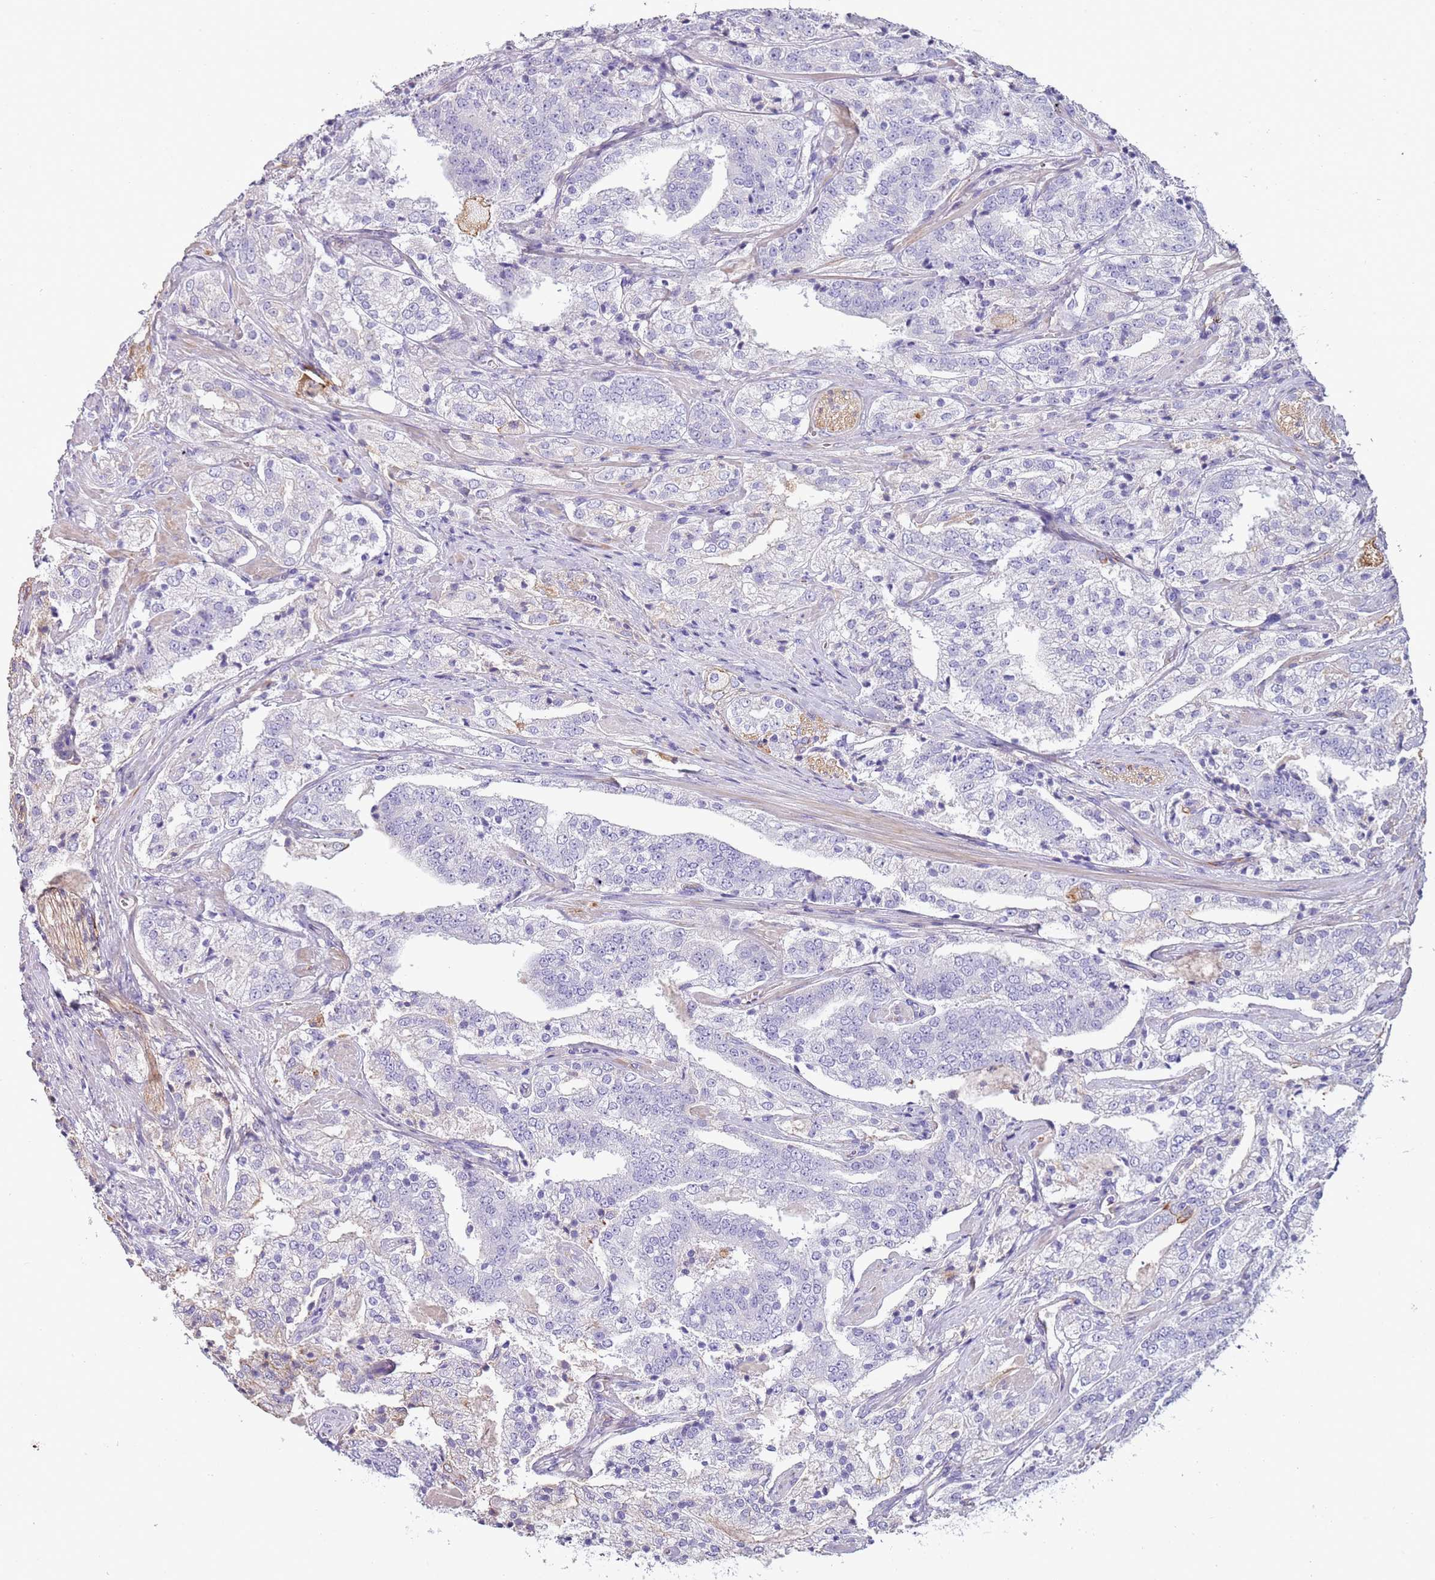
{"staining": {"intensity": "negative", "quantity": "none", "location": "none"}, "tissue": "prostate cancer", "cell_type": "Tumor cells", "image_type": "cancer", "snomed": [{"axis": "morphology", "description": "Adenocarcinoma, High grade"}, {"axis": "topography", "description": "Prostate"}], "caption": "The photomicrograph displays no significant positivity in tumor cells of prostate cancer.", "gene": "NBPF3", "patient": {"sex": "male", "age": 63}}